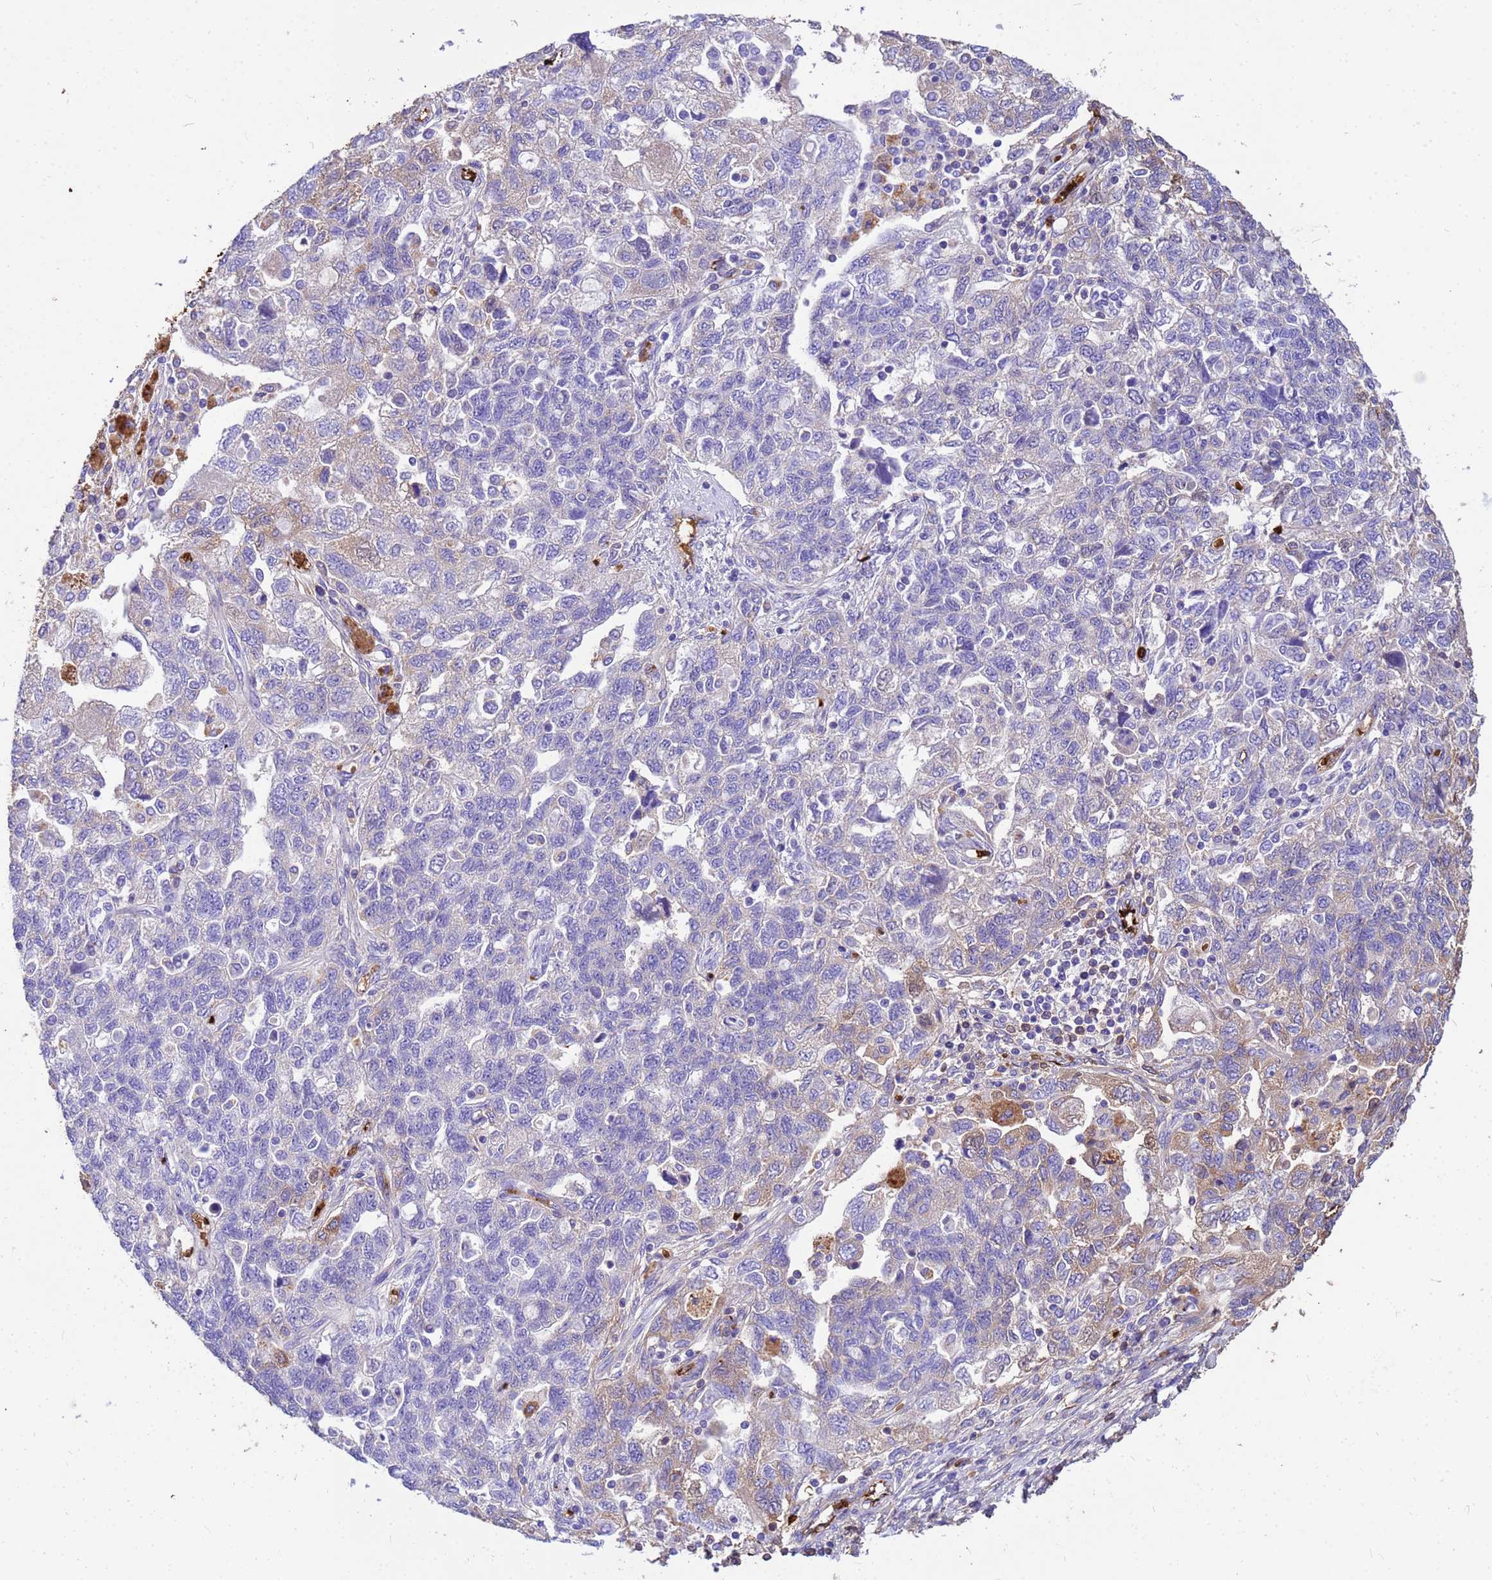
{"staining": {"intensity": "moderate", "quantity": "25%-75%", "location": "cytoplasmic/membranous"}, "tissue": "ovarian cancer", "cell_type": "Tumor cells", "image_type": "cancer", "snomed": [{"axis": "morphology", "description": "Carcinoma, NOS"}, {"axis": "morphology", "description": "Cystadenocarcinoma, serous, NOS"}, {"axis": "topography", "description": "Ovary"}], "caption": "Ovarian cancer stained with DAB immunohistochemistry exhibits medium levels of moderate cytoplasmic/membranous staining in approximately 25%-75% of tumor cells. (IHC, brightfield microscopy, high magnification).", "gene": "HBA2", "patient": {"sex": "female", "age": 69}}